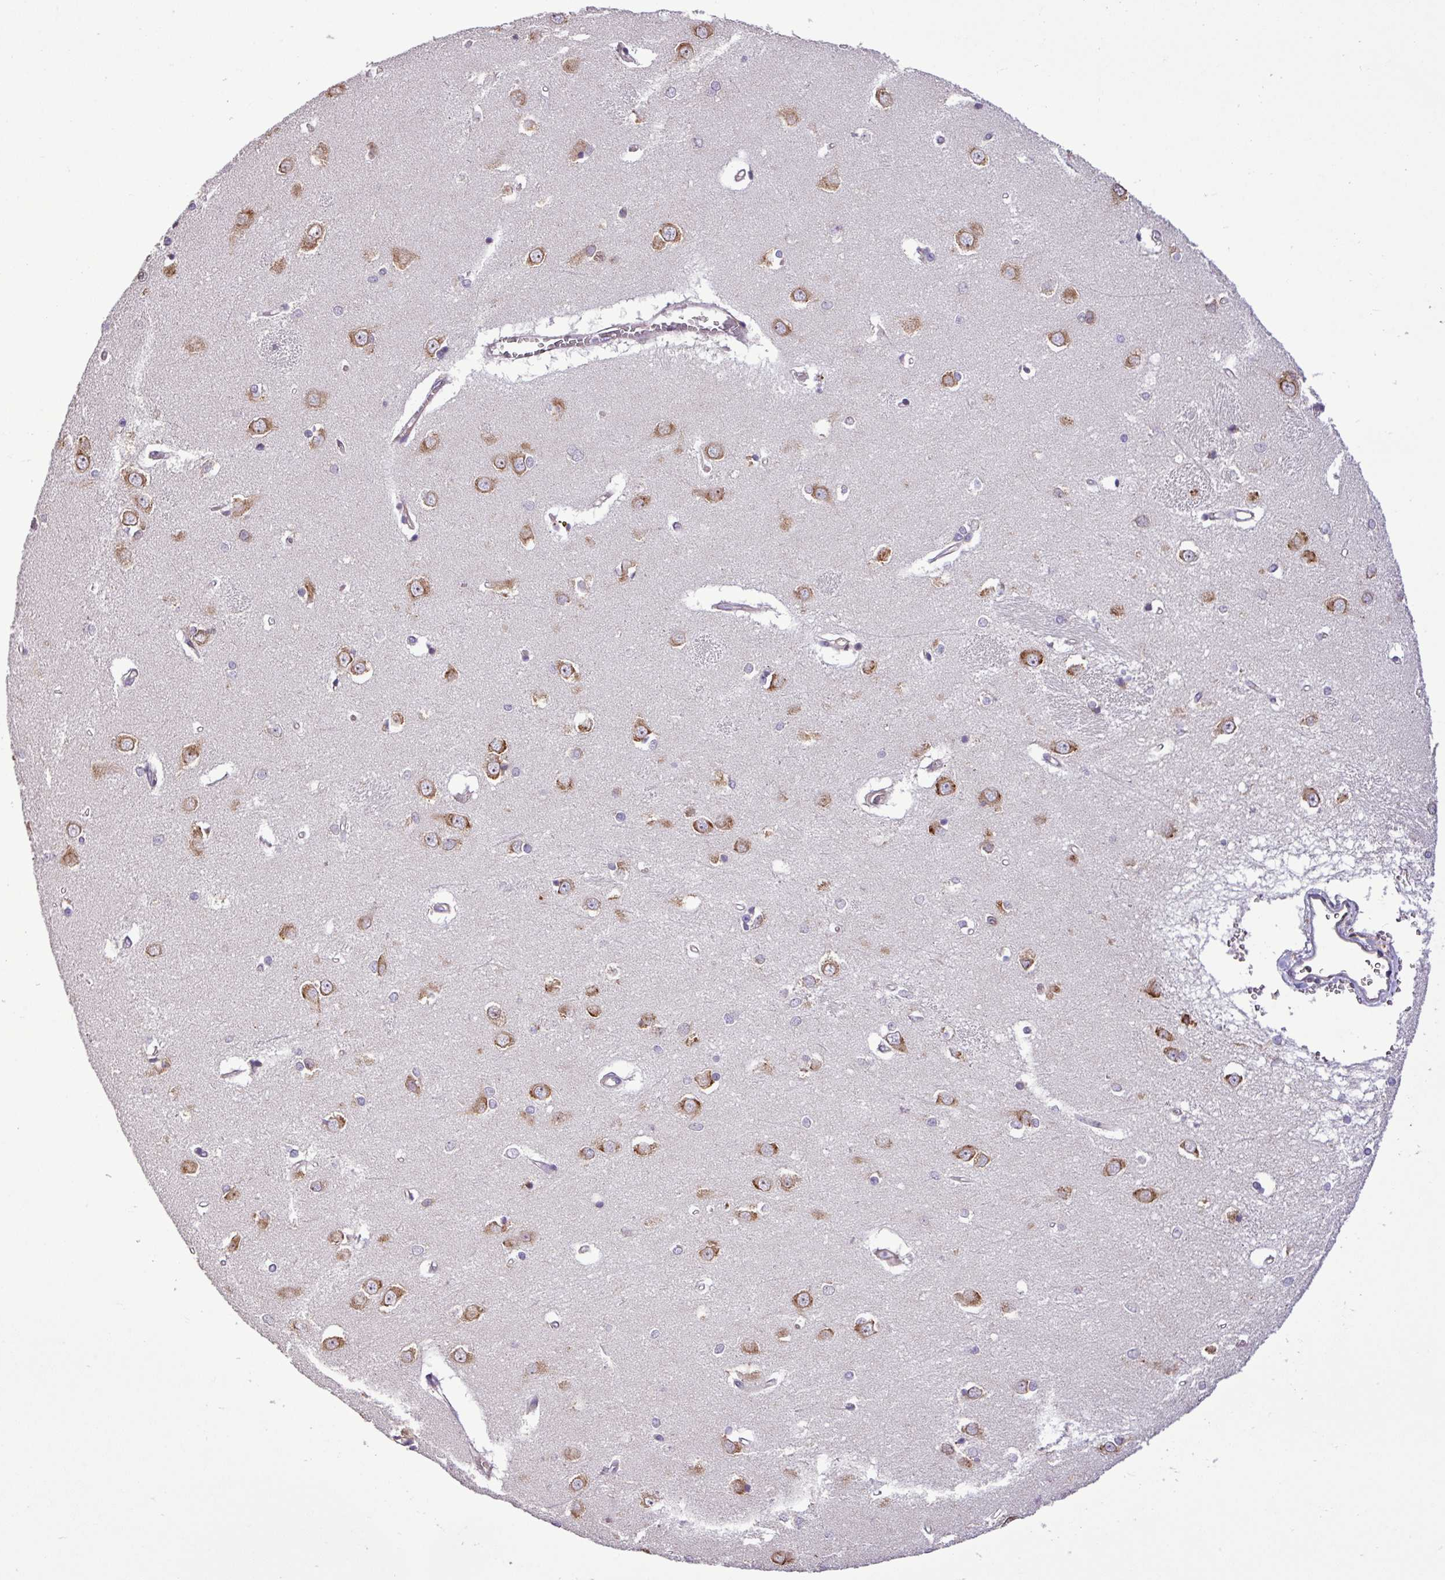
{"staining": {"intensity": "negative", "quantity": "none", "location": "none"}, "tissue": "caudate", "cell_type": "Glial cells", "image_type": "normal", "snomed": [{"axis": "morphology", "description": "Normal tissue, NOS"}, {"axis": "topography", "description": "Lateral ventricle wall"}], "caption": "Caudate was stained to show a protein in brown. There is no significant positivity in glial cells.", "gene": "RPL13", "patient": {"sex": "male", "age": 37}}